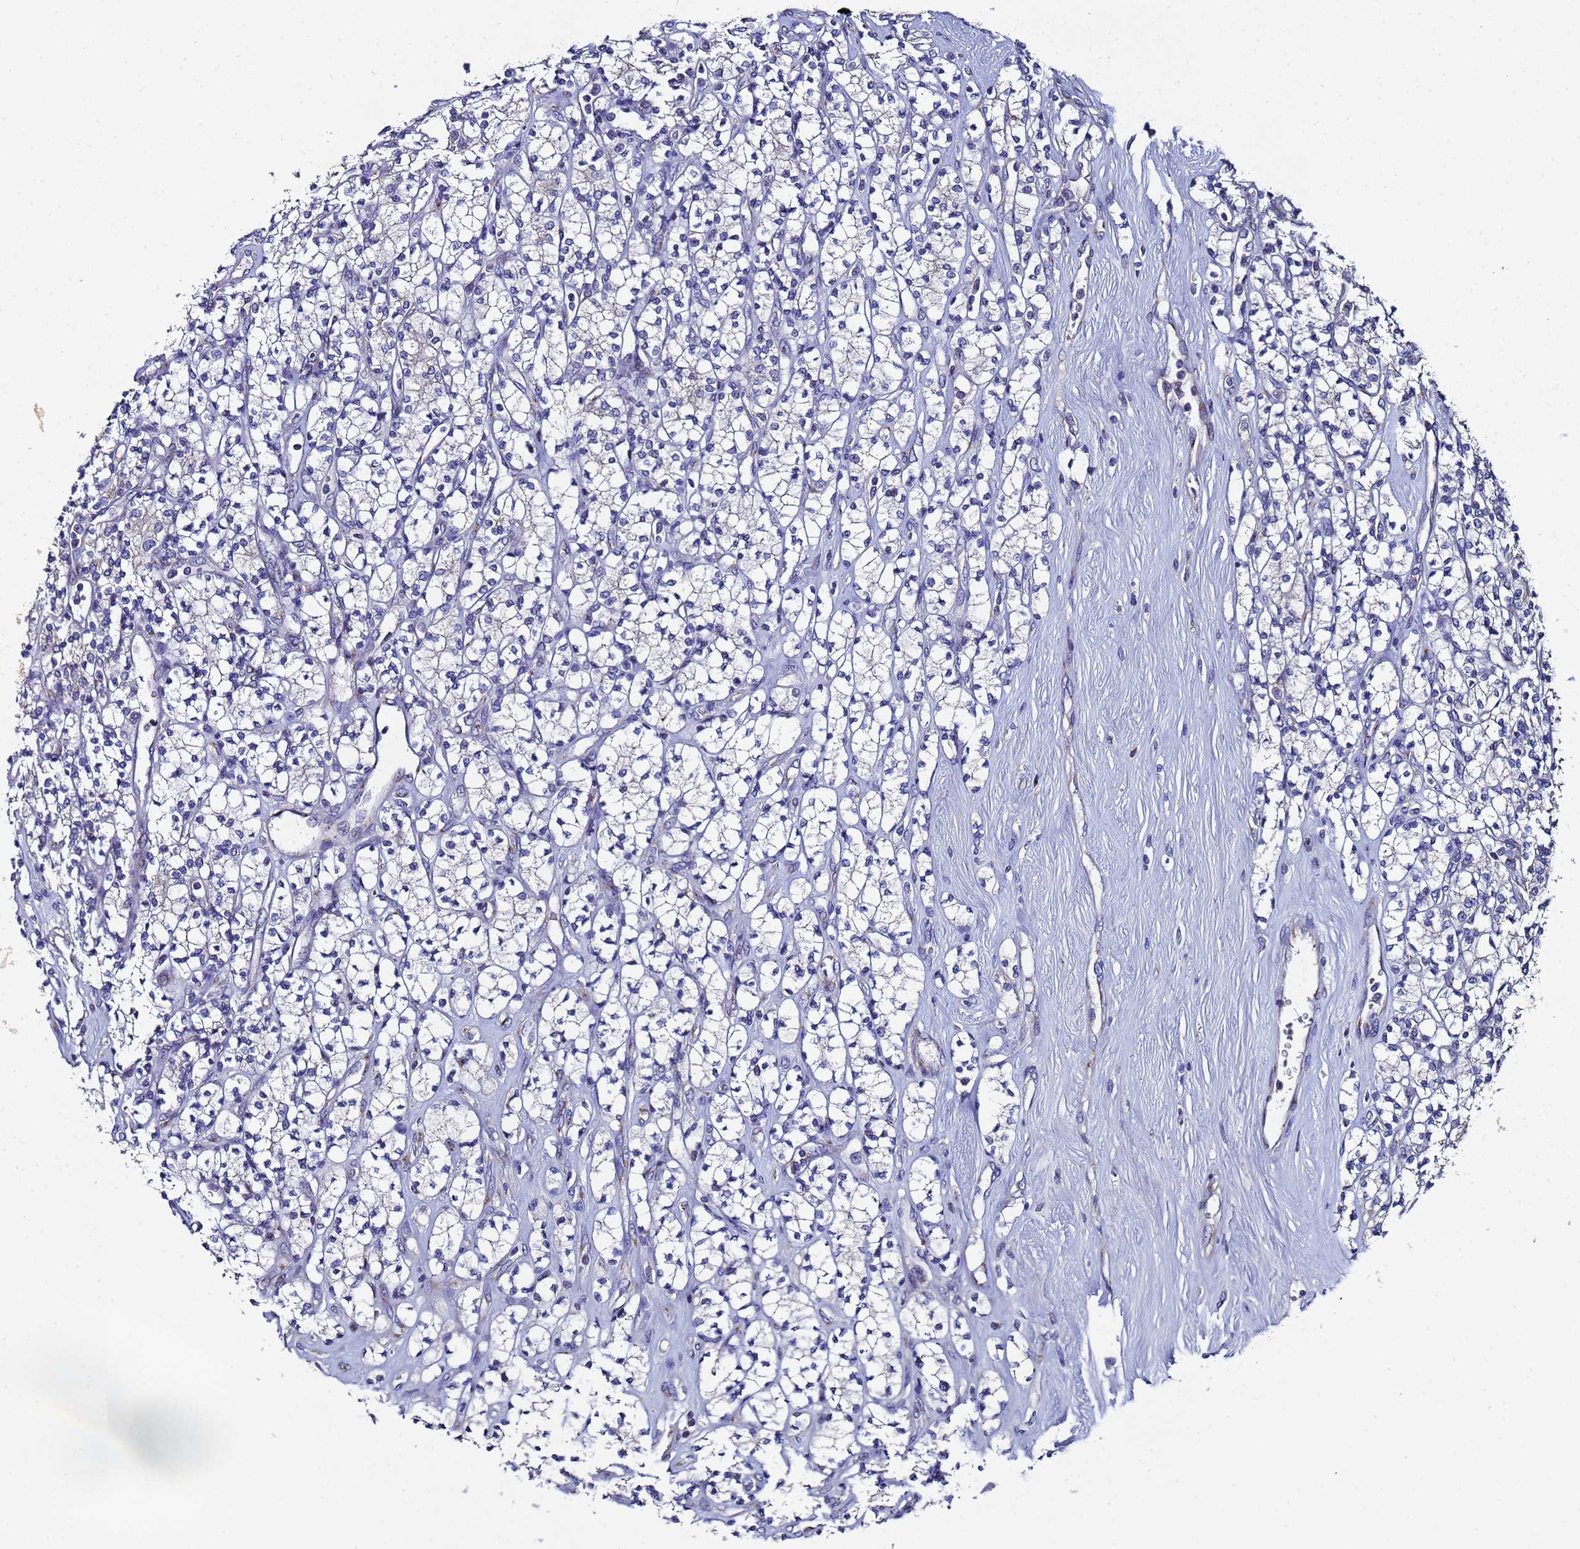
{"staining": {"intensity": "negative", "quantity": "none", "location": "none"}, "tissue": "renal cancer", "cell_type": "Tumor cells", "image_type": "cancer", "snomed": [{"axis": "morphology", "description": "Adenocarcinoma, NOS"}, {"axis": "topography", "description": "Kidney"}], "caption": "A histopathology image of renal cancer (adenocarcinoma) stained for a protein shows no brown staining in tumor cells.", "gene": "NSUN6", "patient": {"sex": "male", "age": 77}}